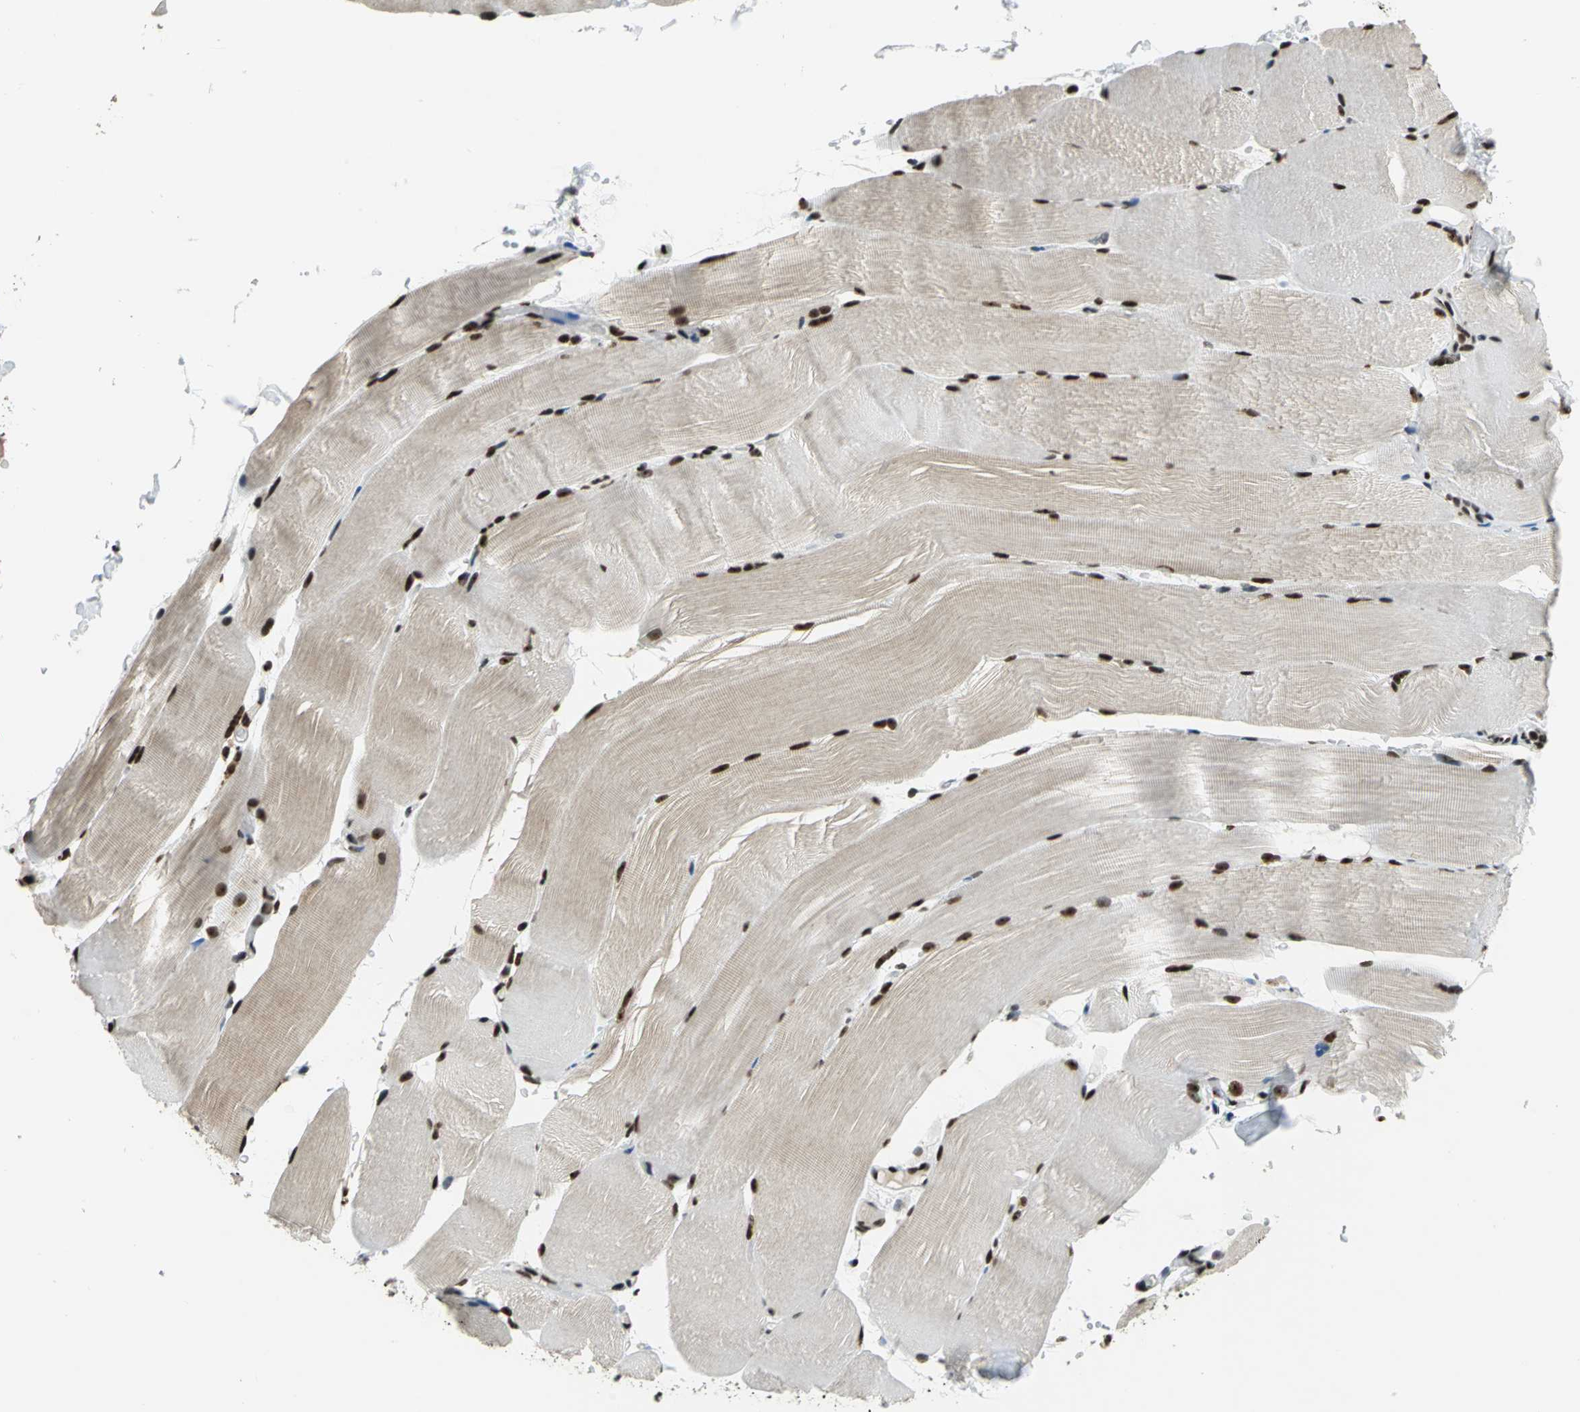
{"staining": {"intensity": "weak", "quantity": "25%-75%", "location": "cytoplasmic/membranous,nuclear"}, "tissue": "skeletal muscle", "cell_type": "Myocytes", "image_type": "normal", "snomed": [{"axis": "morphology", "description": "Normal tissue, NOS"}, {"axis": "topography", "description": "Skeletal muscle"}, {"axis": "topography", "description": "Parathyroid gland"}], "caption": "A brown stain shows weak cytoplasmic/membranous,nuclear expression of a protein in myocytes of unremarkable skeletal muscle. (brown staining indicates protein expression, while blue staining denotes nuclei).", "gene": "UBTF", "patient": {"sex": "female", "age": 37}}